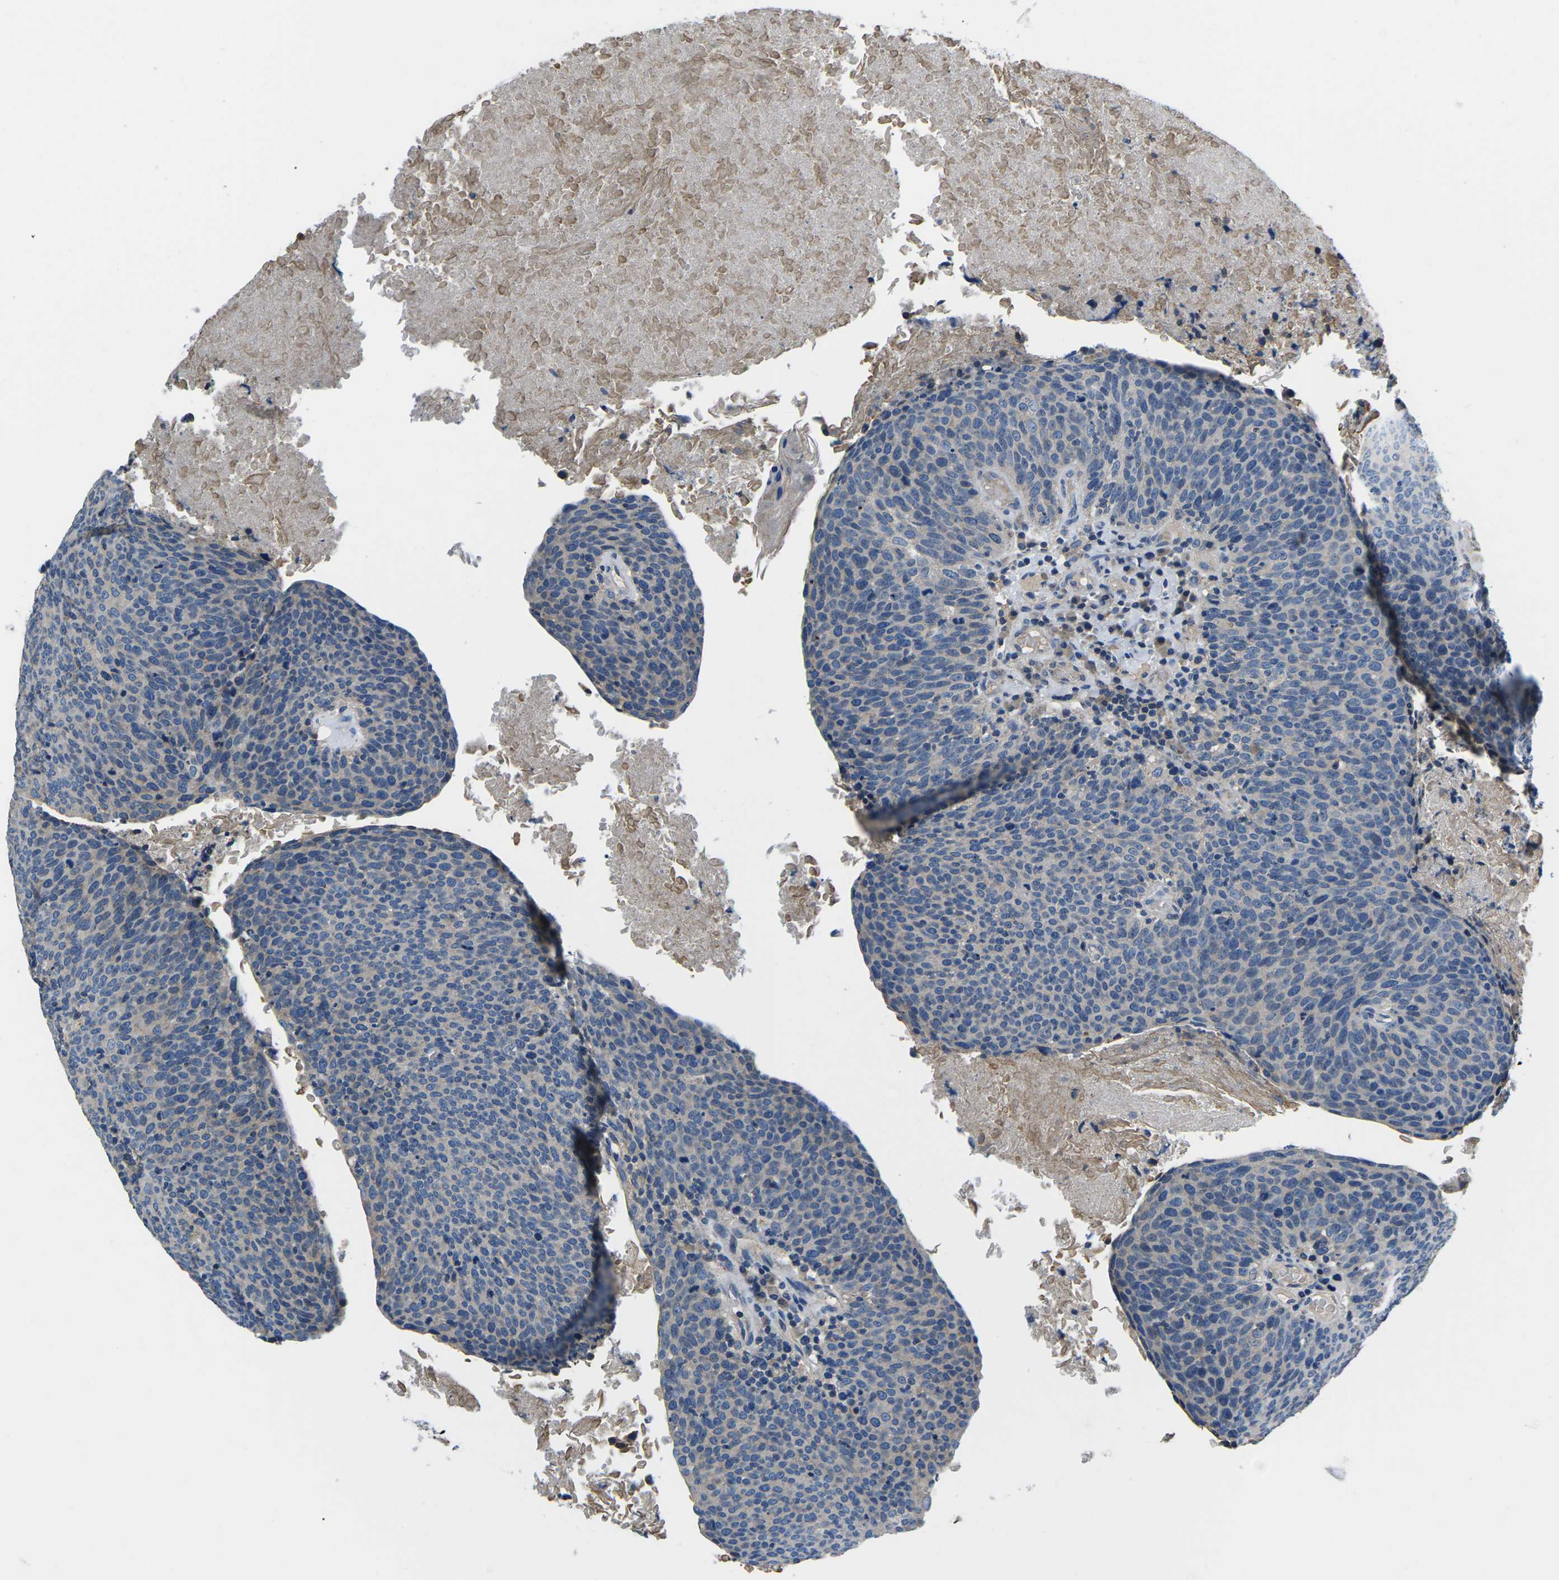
{"staining": {"intensity": "negative", "quantity": "none", "location": "none"}, "tissue": "head and neck cancer", "cell_type": "Tumor cells", "image_type": "cancer", "snomed": [{"axis": "morphology", "description": "Squamous cell carcinoma, NOS"}, {"axis": "morphology", "description": "Squamous cell carcinoma, metastatic, NOS"}, {"axis": "topography", "description": "Lymph node"}, {"axis": "topography", "description": "Head-Neck"}], "caption": "Photomicrograph shows no significant protein staining in tumor cells of head and neck cancer.", "gene": "PDCD6IP", "patient": {"sex": "male", "age": 62}}